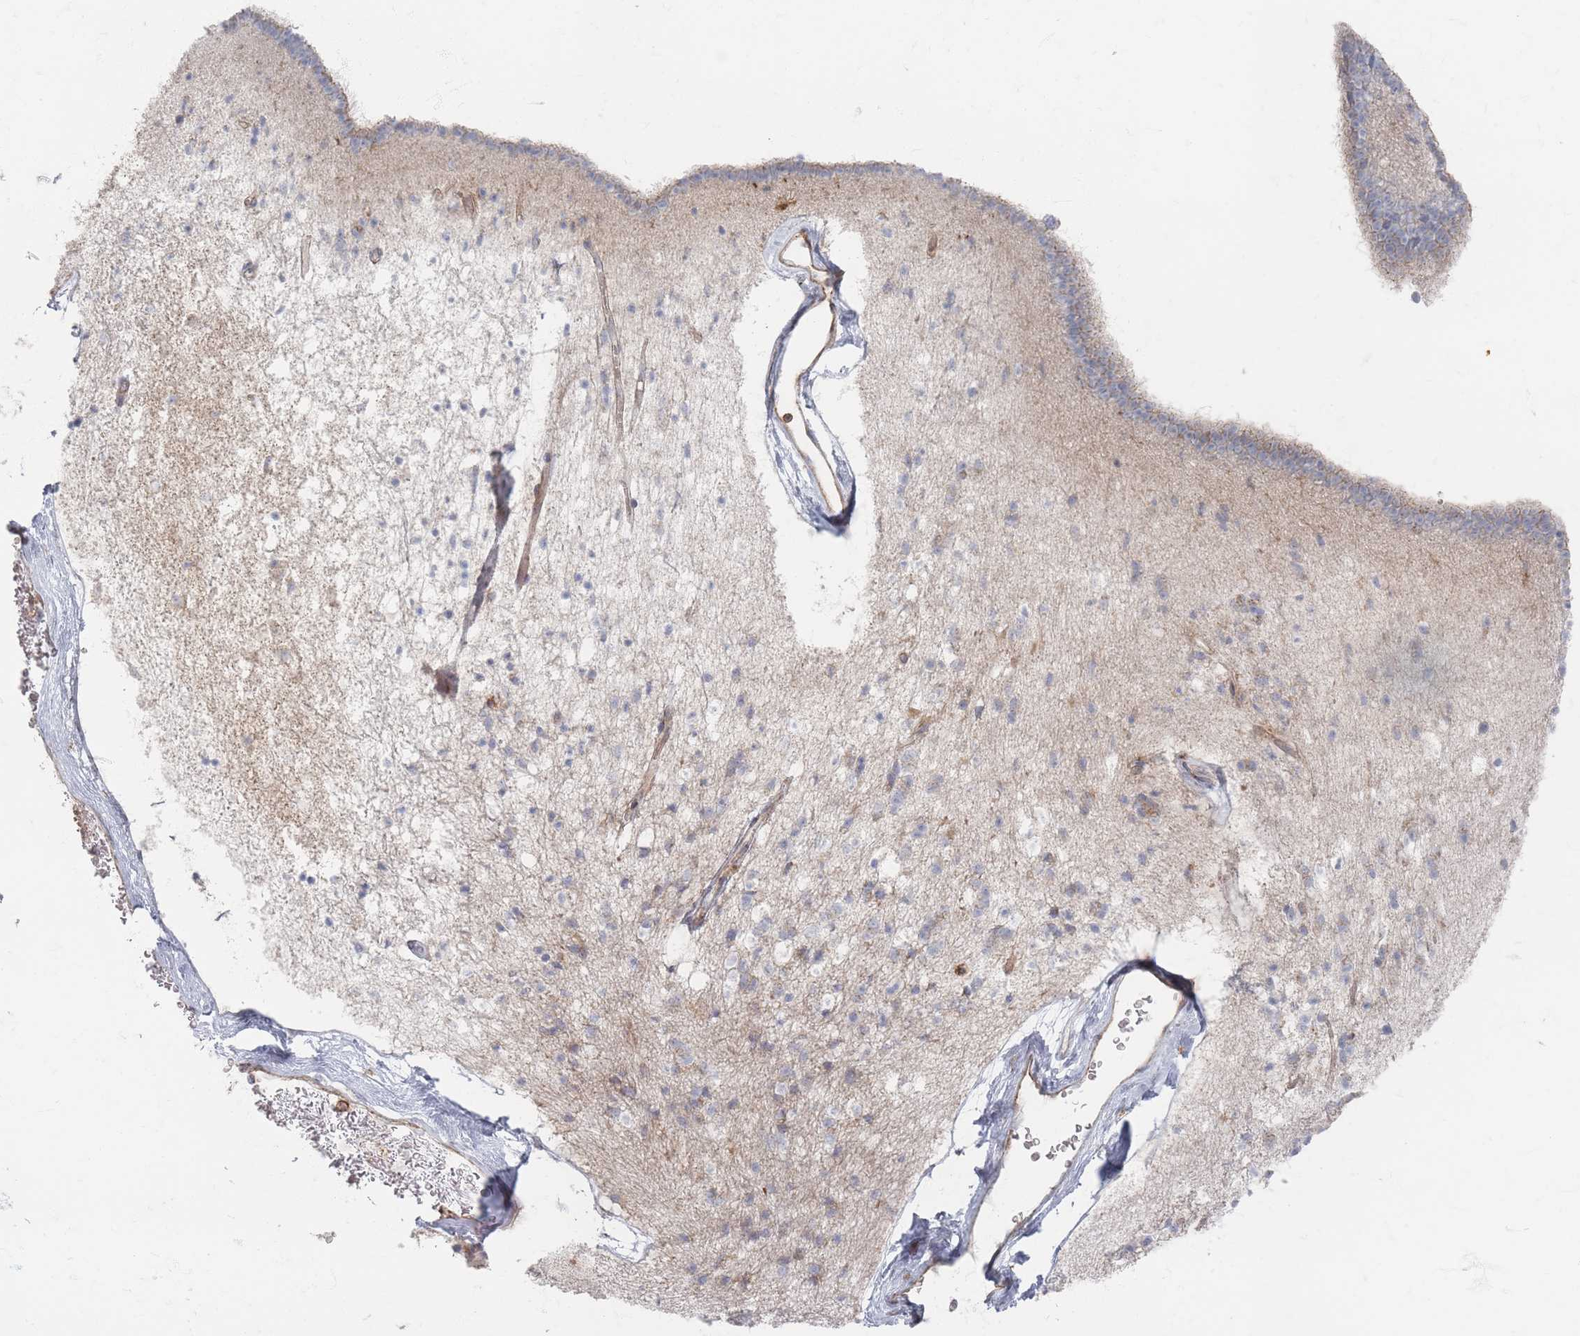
{"staining": {"intensity": "weak", "quantity": "<25%", "location": "cytoplasmic/membranous"}, "tissue": "caudate", "cell_type": "Glial cells", "image_type": "normal", "snomed": [{"axis": "morphology", "description": "Normal tissue, NOS"}, {"axis": "topography", "description": "Lateral ventricle wall"}], "caption": "DAB immunohistochemical staining of normal caudate displays no significant staining in glial cells.", "gene": "ZKSCAN7", "patient": {"sex": "male", "age": 58}}